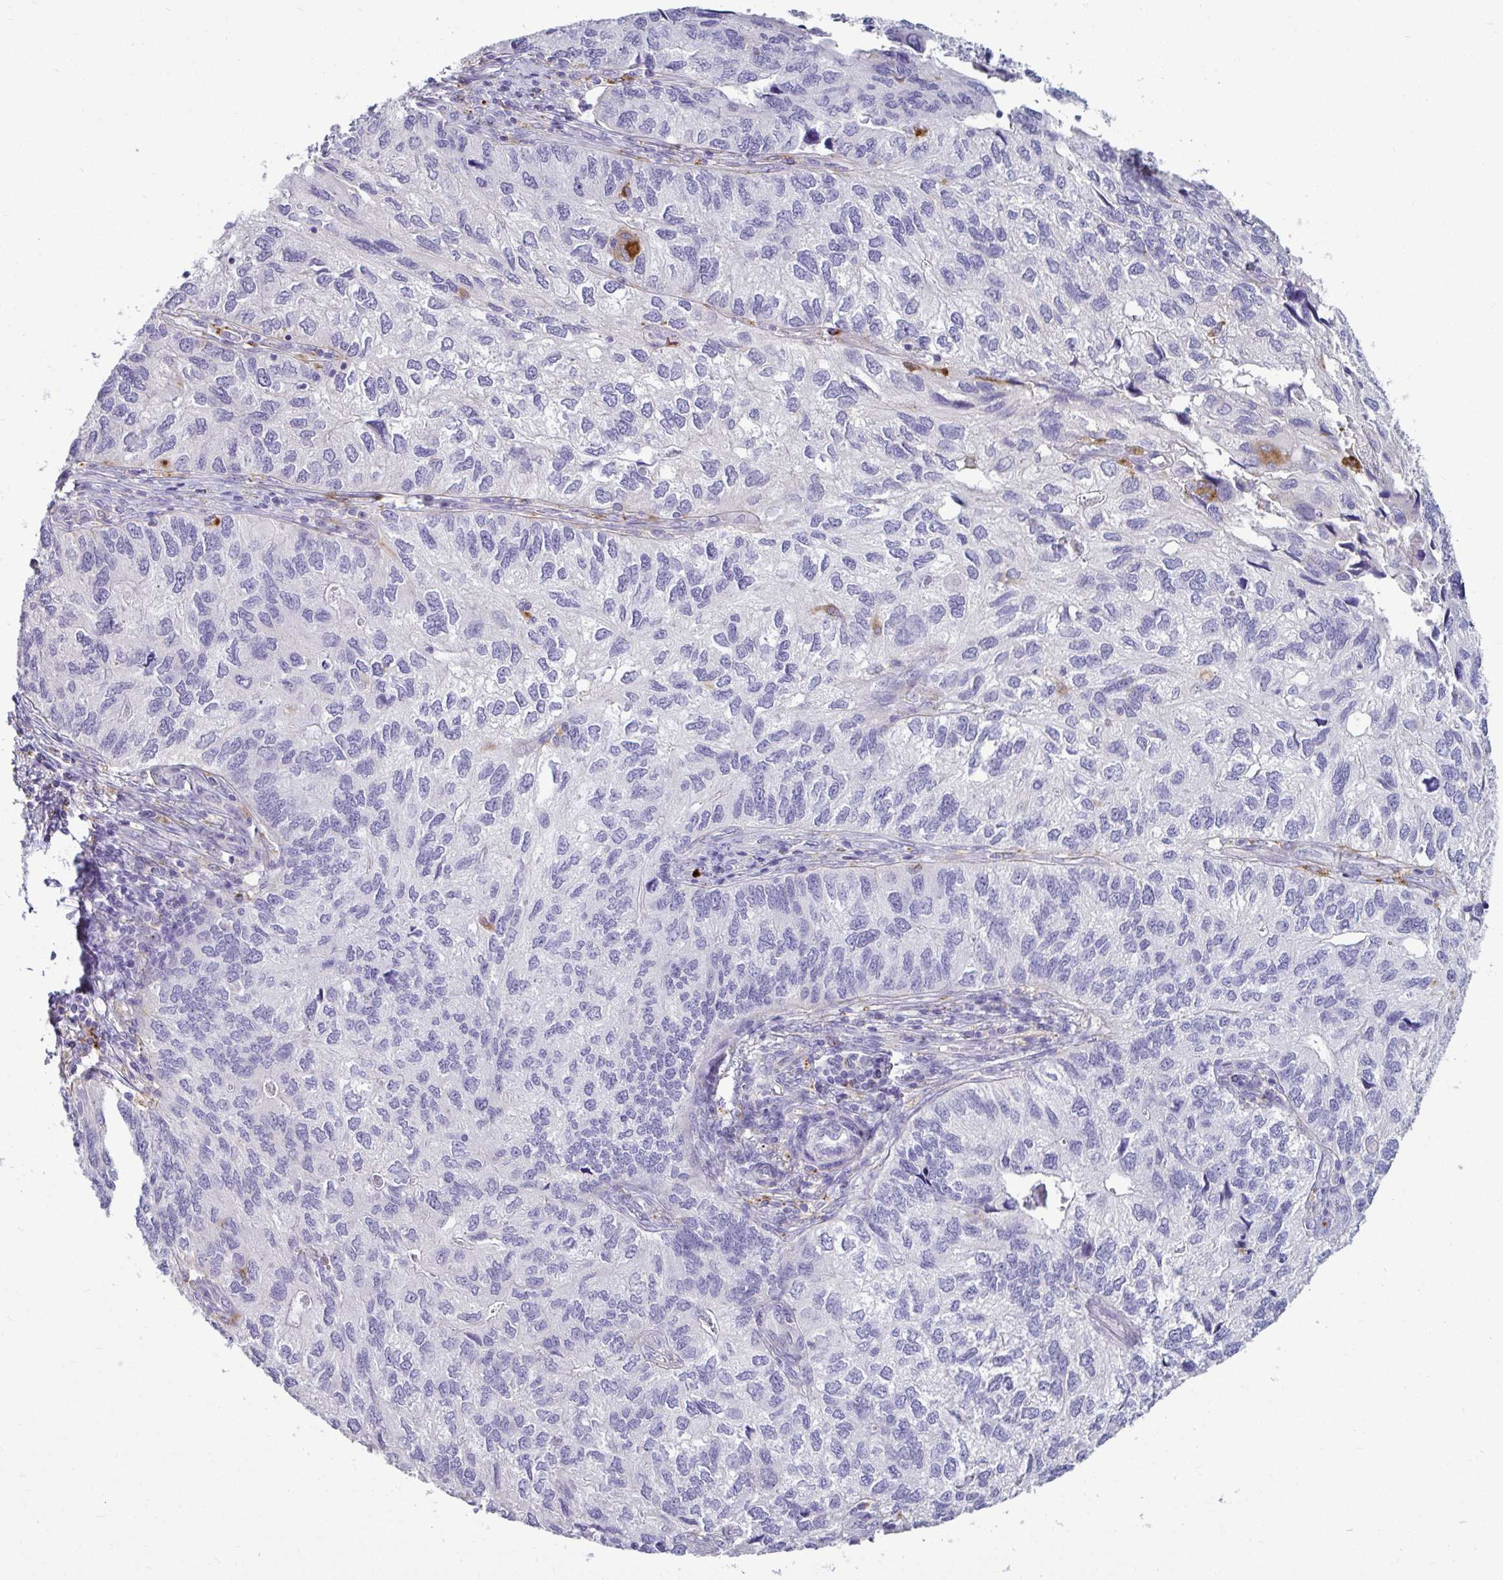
{"staining": {"intensity": "negative", "quantity": "none", "location": "none"}, "tissue": "endometrial cancer", "cell_type": "Tumor cells", "image_type": "cancer", "snomed": [{"axis": "morphology", "description": "Carcinoma, NOS"}, {"axis": "topography", "description": "Uterus"}], "caption": "This photomicrograph is of endometrial carcinoma stained with immunohistochemistry to label a protein in brown with the nuclei are counter-stained blue. There is no staining in tumor cells.", "gene": "CTSZ", "patient": {"sex": "female", "age": 76}}